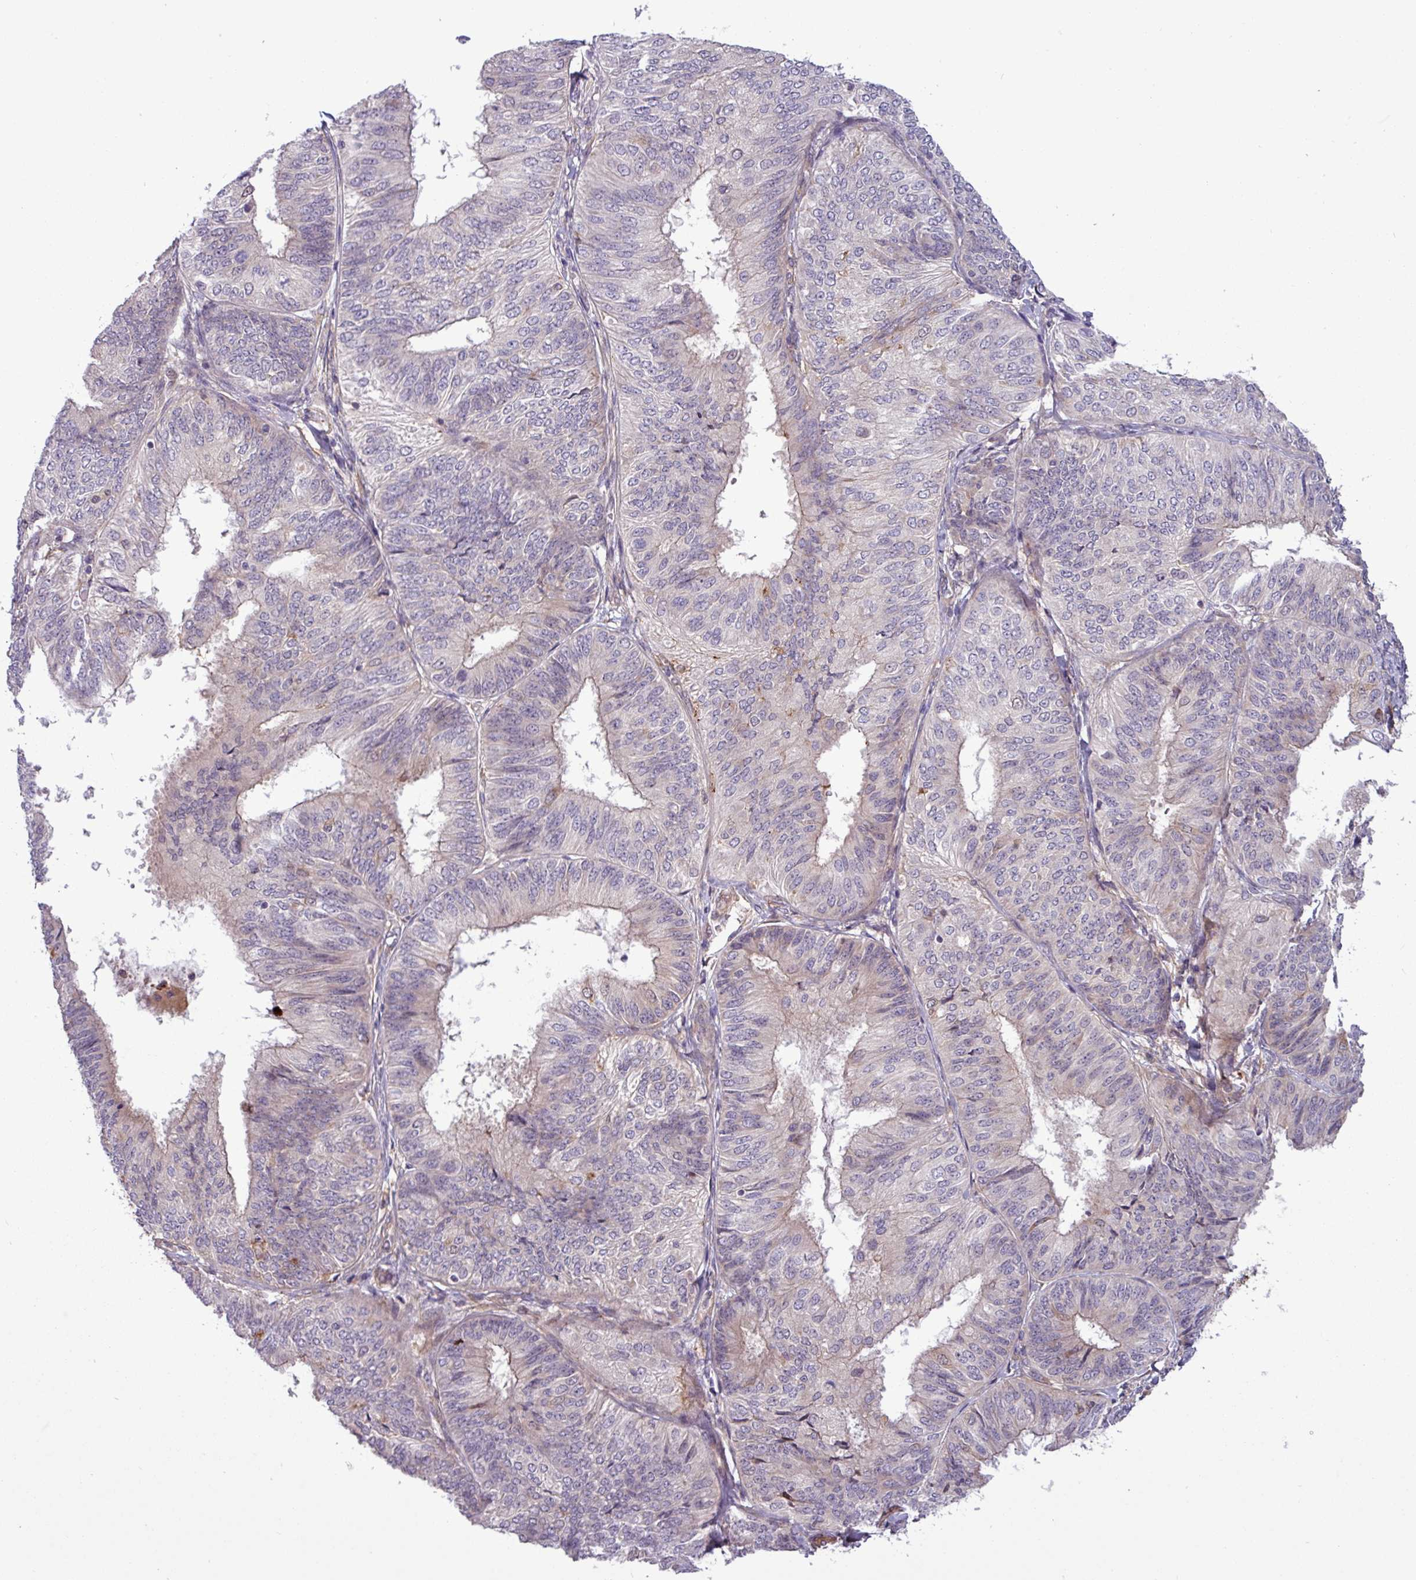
{"staining": {"intensity": "negative", "quantity": "none", "location": "none"}, "tissue": "endometrial cancer", "cell_type": "Tumor cells", "image_type": "cancer", "snomed": [{"axis": "morphology", "description": "Adenocarcinoma, NOS"}, {"axis": "topography", "description": "Endometrium"}], "caption": "DAB immunohistochemical staining of adenocarcinoma (endometrial) shows no significant expression in tumor cells.", "gene": "PCED1A", "patient": {"sex": "female", "age": 58}}